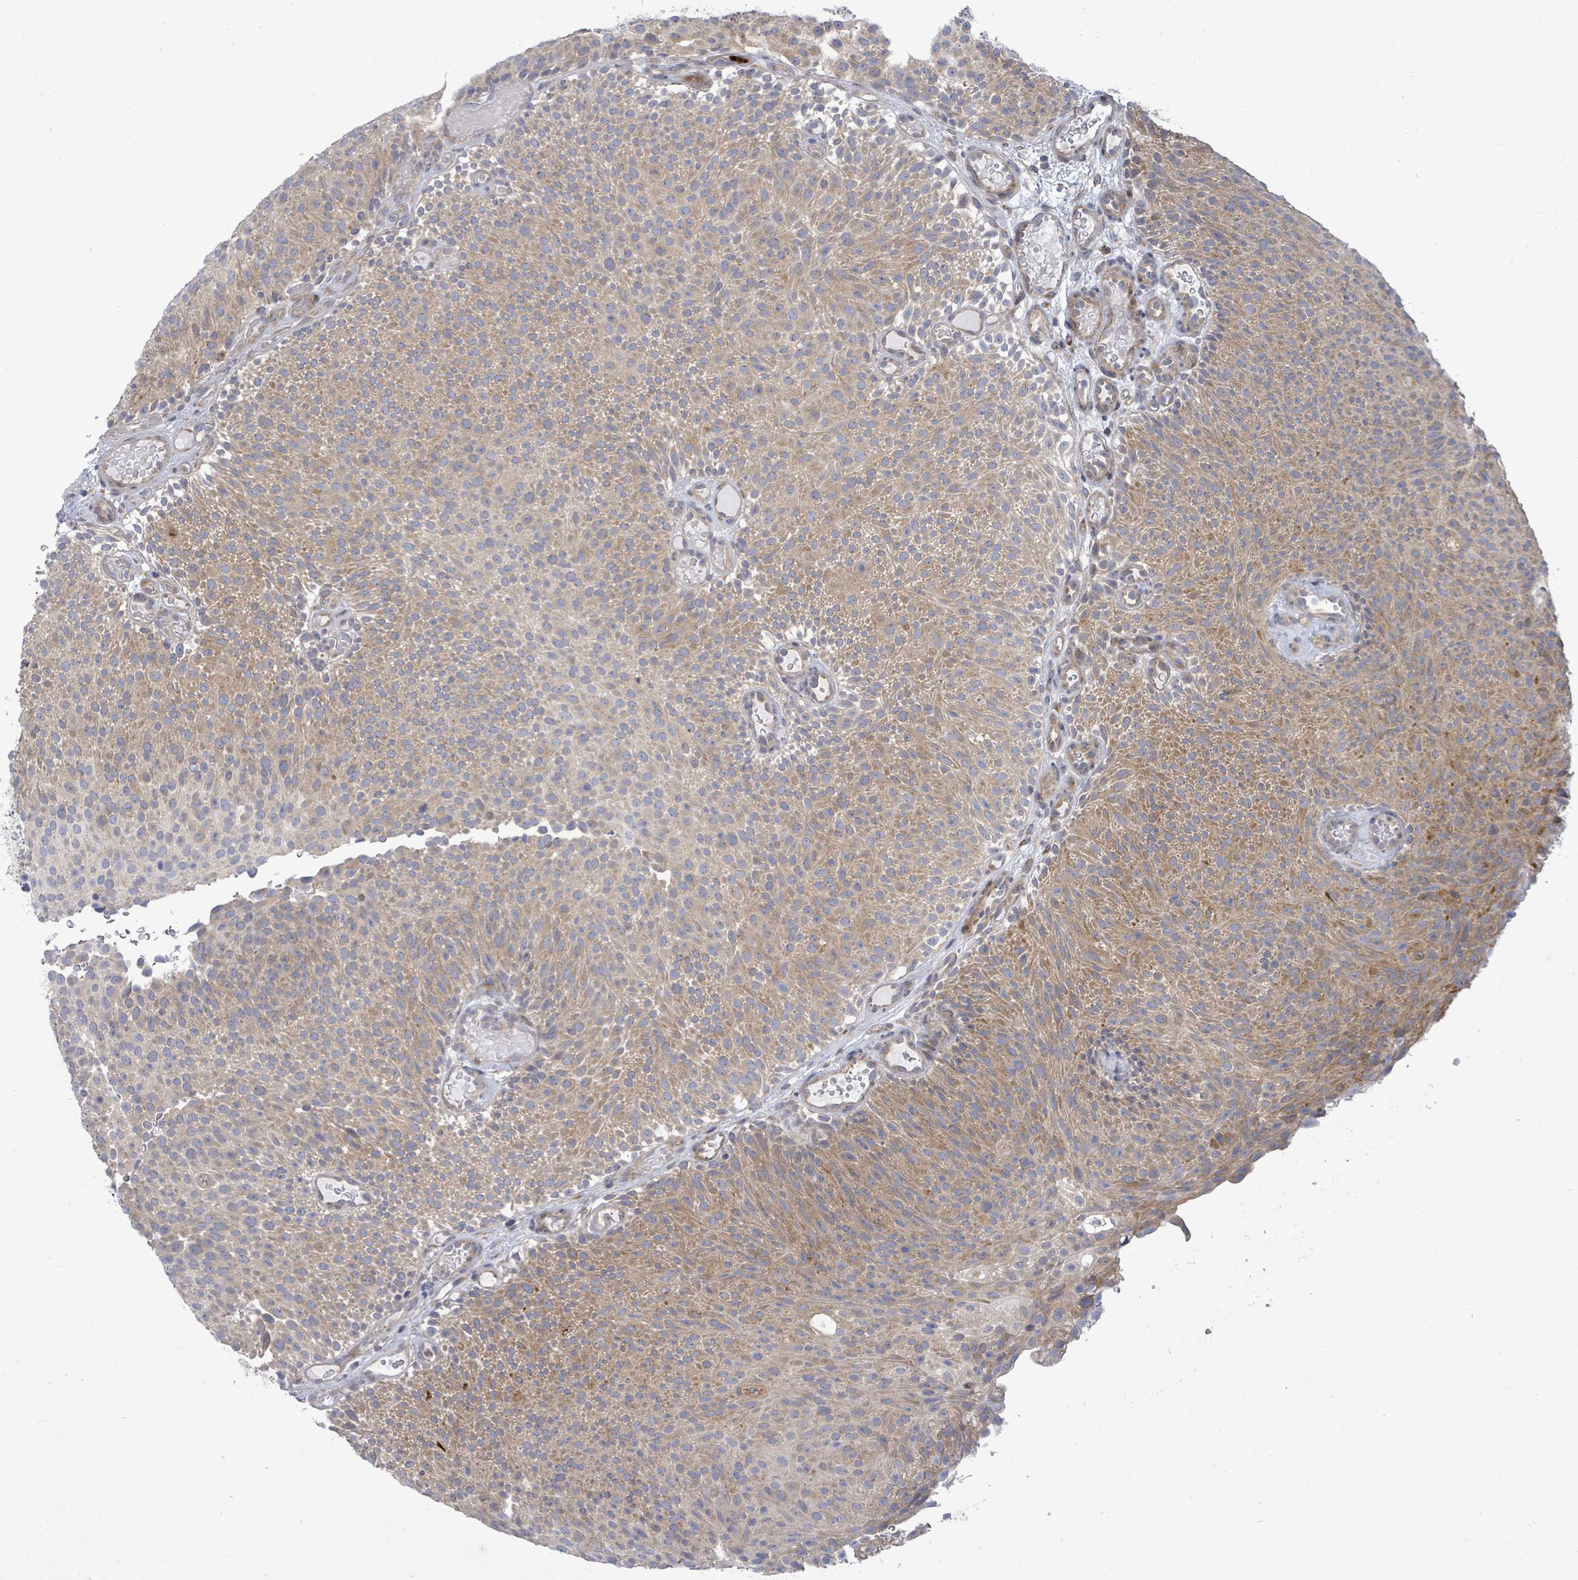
{"staining": {"intensity": "moderate", "quantity": "25%-75%", "location": "cytoplasmic/membranous"}, "tissue": "urothelial cancer", "cell_type": "Tumor cells", "image_type": "cancer", "snomed": [{"axis": "morphology", "description": "Urothelial carcinoma, Low grade"}, {"axis": "topography", "description": "Urinary bladder"}], "caption": "A photomicrograph of human urothelial carcinoma (low-grade) stained for a protein shows moderate cytoplasmic/membranous brown staining in tumor cells. (DAB (3,3'-diaminobenzidine) IHC, brown staining for protein, blue staining for nuclei).", "gene": "SAR1A", "patient": {"sex": "male", "age": 78}}